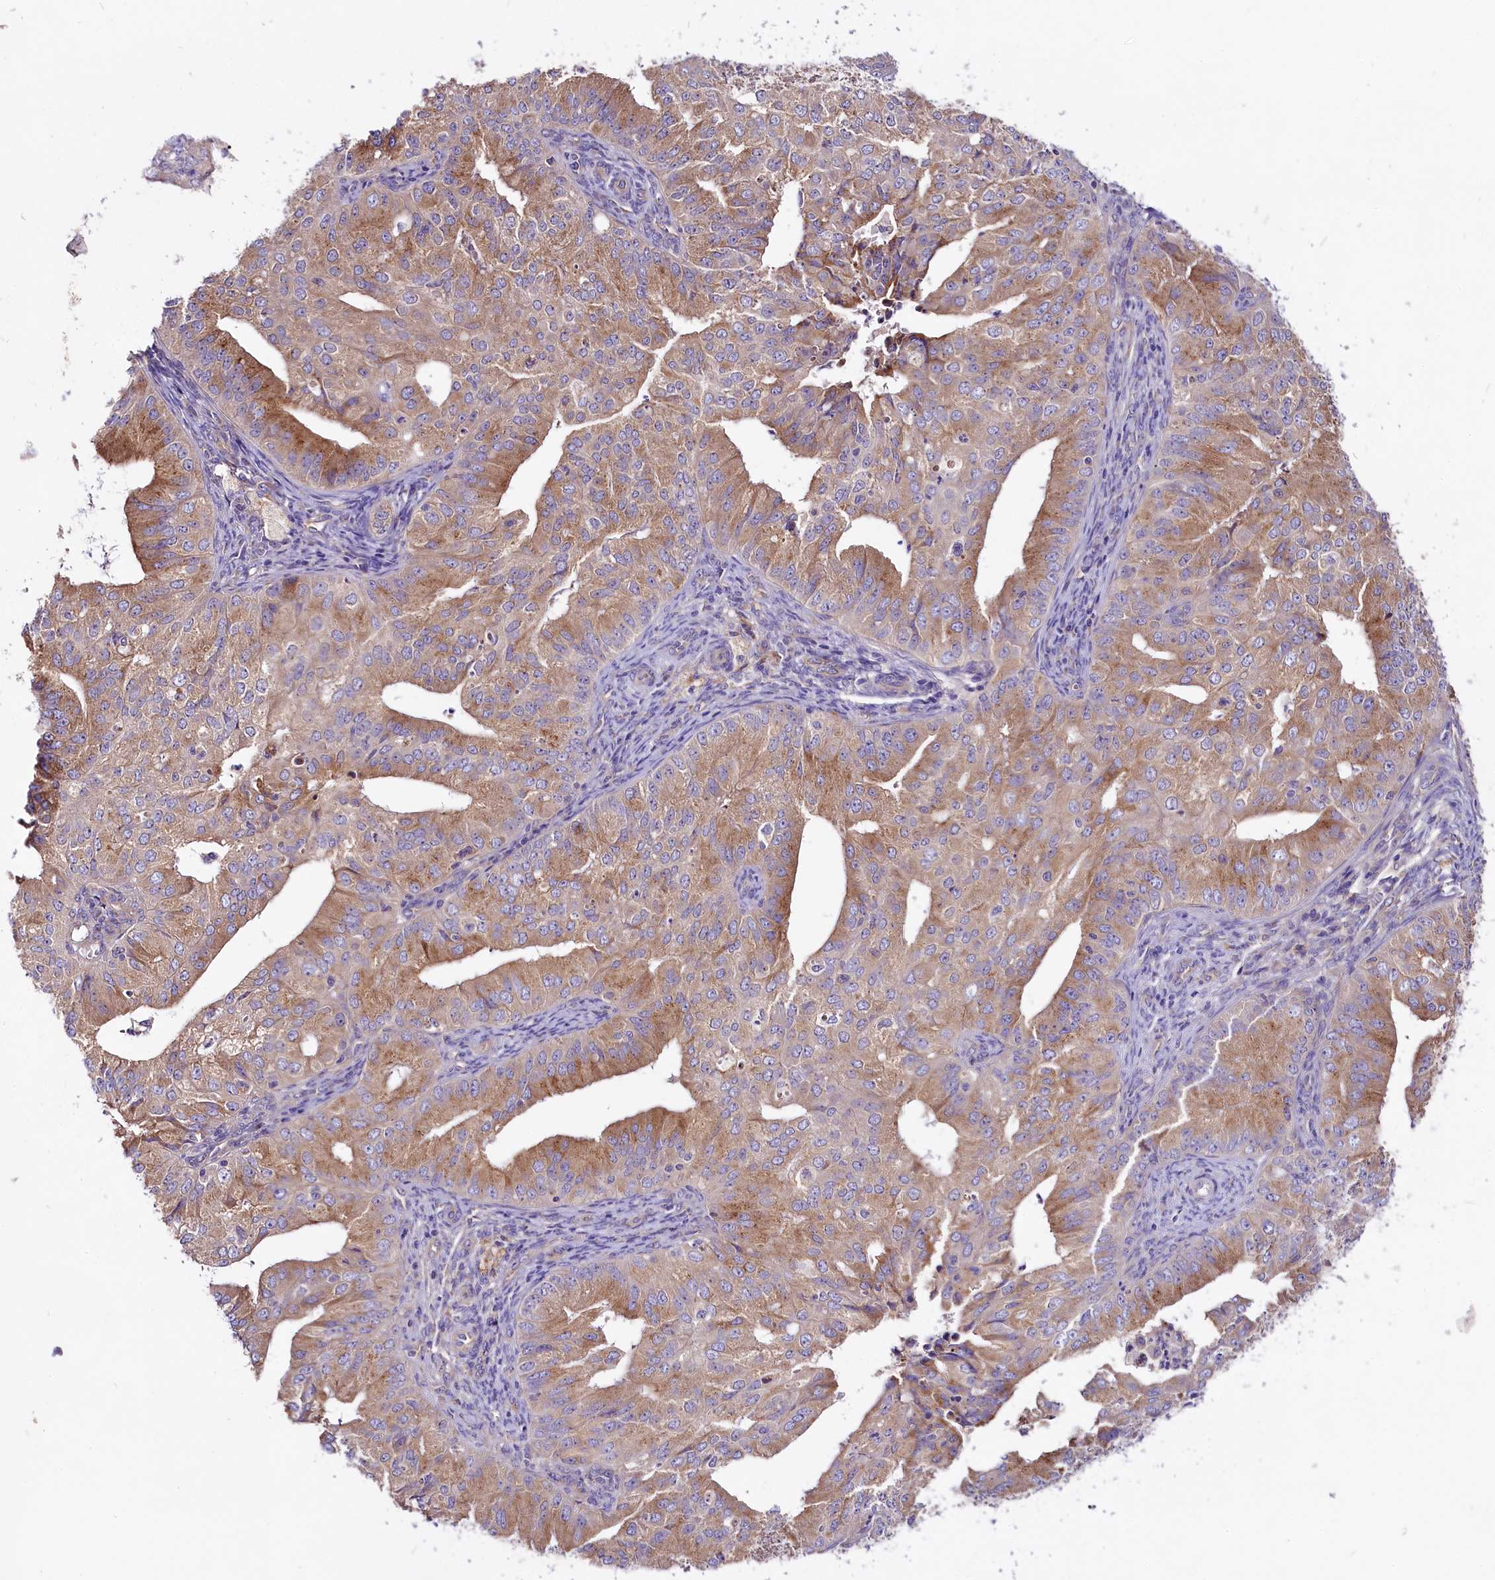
{"staining": {"intensity": "moderate", "quantity": "25%-75%", "location": "cytoplasmic/membranous"}, "tissue": "endometrial cancer", "cell_type": "Tumor cells", "image_type": "cancer", "snomed": [{"axis": "morphology", "description": "Adenocarcinoma, NOS"}, {"axis": "topography", "description": "Endometrium"}], "caption": "This histopathology image exhibits endometrial cancer stained with immunohistochemistry (IHC) to label a protein in brown. The cytoplasmic/membranous of tumor cells show moderate positivity for the protein. Nuclei are counter-stained blue.", "gene": "PEMT", "patient": {"sex": "female", "age": 50}}